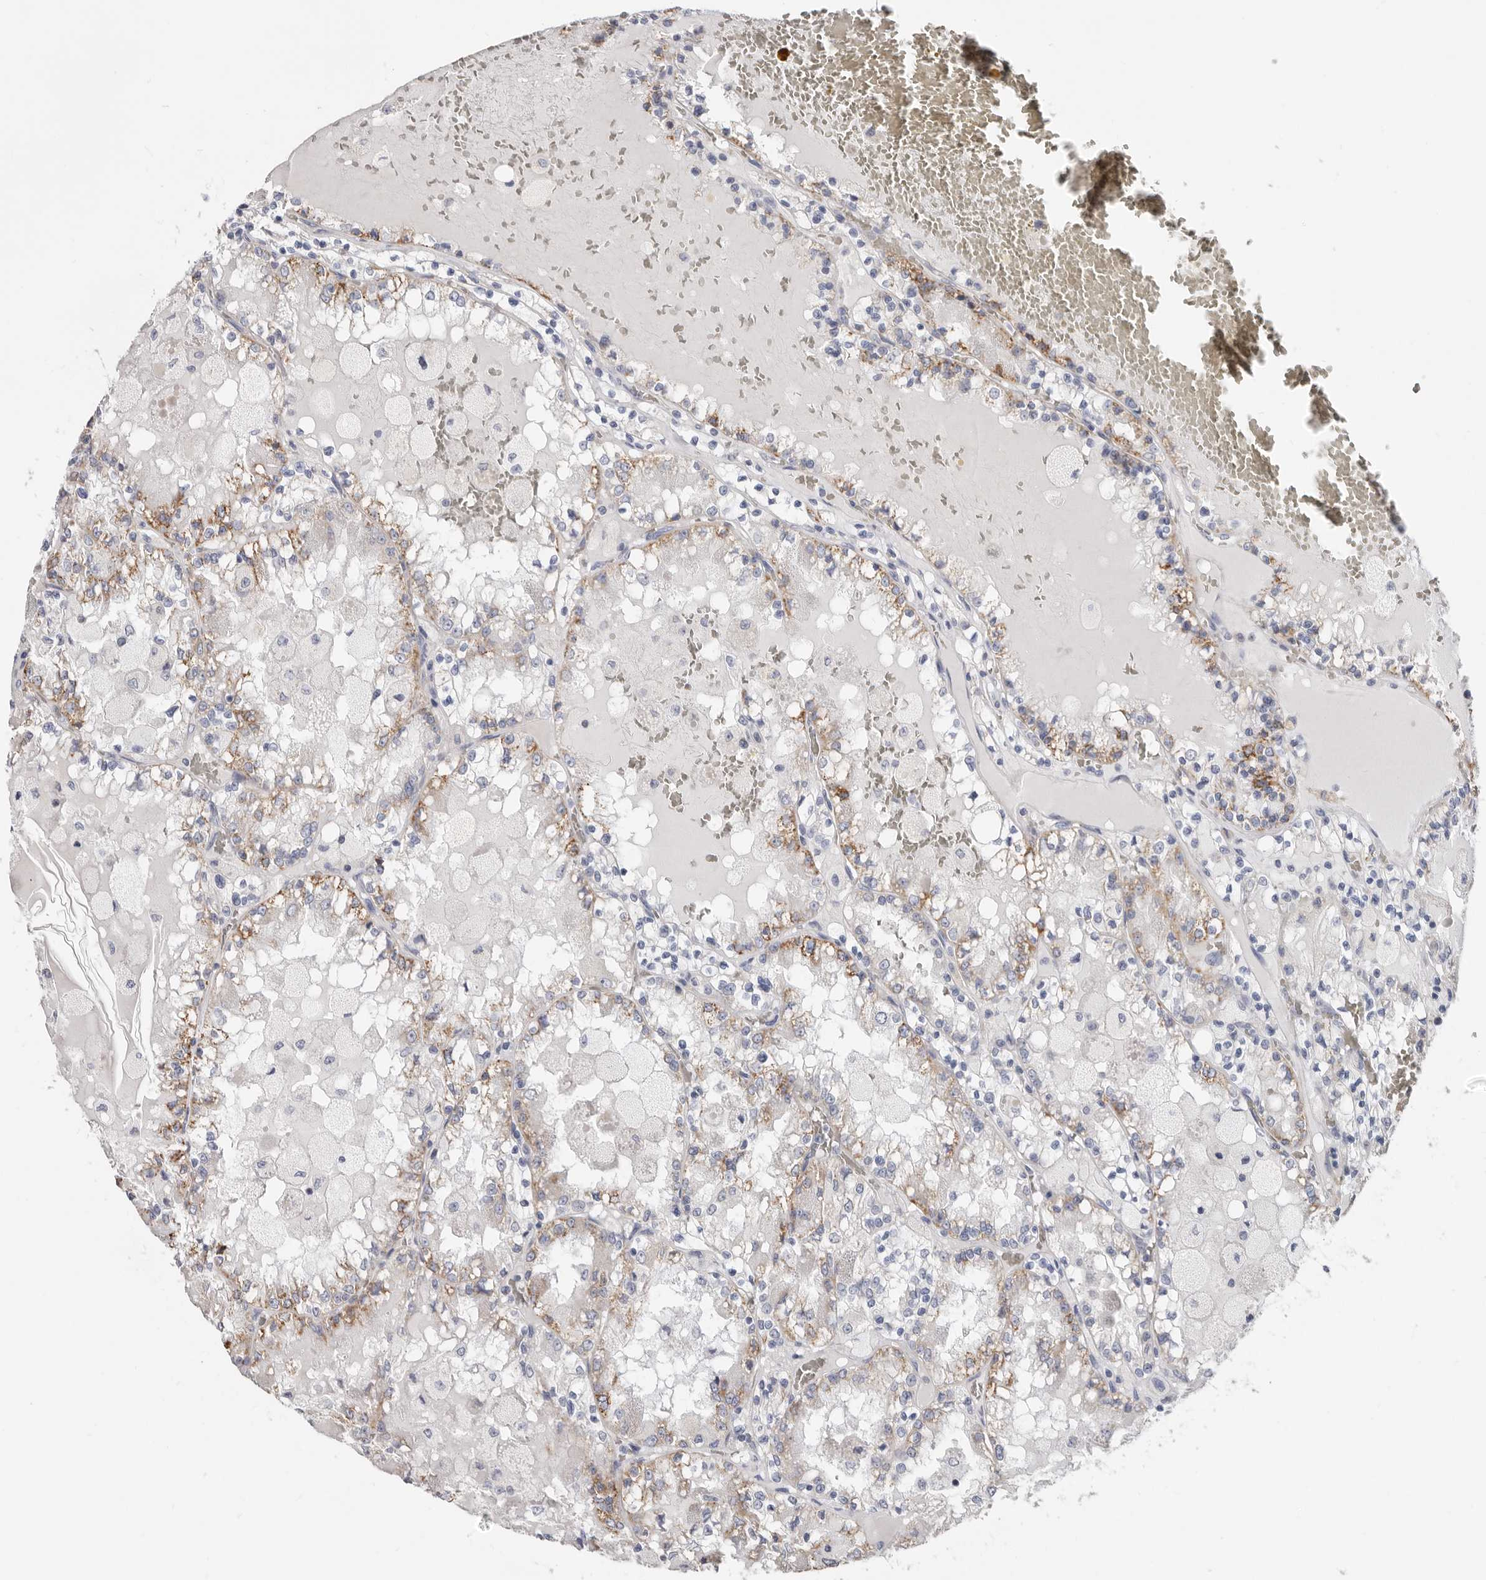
{"staining": {"intensity": "moderate", "quantity": "25%-75%", "location": "cytoplasmic/membranous"}, "tissue": "renal cancer", "cell_type": "Tumor cells", "image_type": "cancer", "snomed": [{"axis": "morphology", "description": "Adenocarcinoma, NOS"}, {"axis": "topography", "description": "Kidney"}], "caption": "An image showing moderate cytoplasmic/membranous positivity in about 25%-75% of tumor cells in renal cancer (adenocarcinoma), as visualized by brown immunohistochemical staining.", "gene": "RSPO2", "patient": {"sex": "female", "age": 56}}